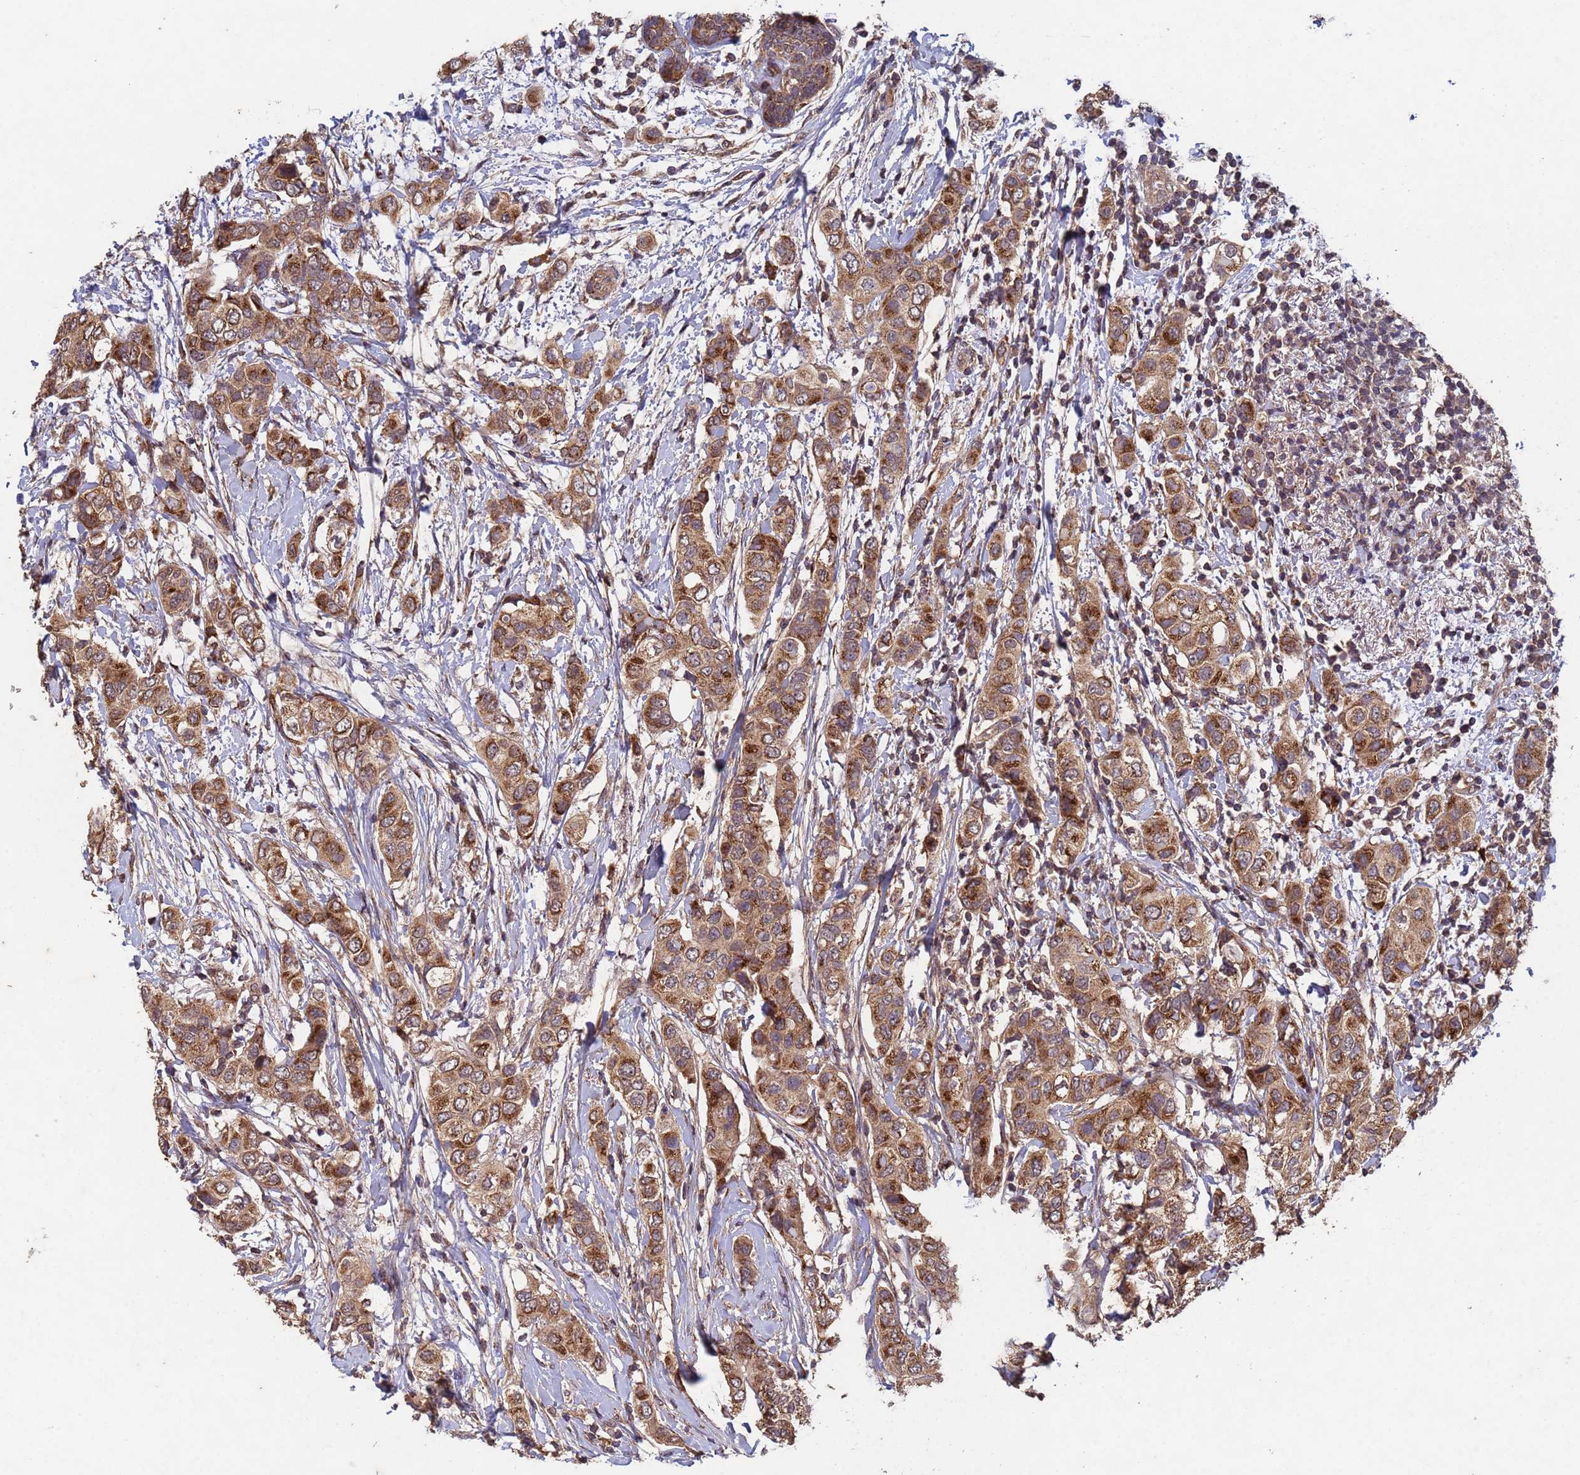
{"staining": {"intensity": "moderate", "quantity": ">75%", "location": "cytoplasmic/membranous"}, "tissue": "breast cancer", "cell_type": "Tumor cells", "image_type": "cancer", "snomed": [{"axis": "morphology", "description": "Lobular carcinoma"}, {"axis": "topography", "description": "Breast"}], "caption": "The photomicrograph displays staining of lobular carcinoma (breast), revealing moderate cytoplasmic/membranous protein expression (brown color) within tumor cells.", "gene": "FASTKD1", "patient": {"sex": "female", "age": 51}}